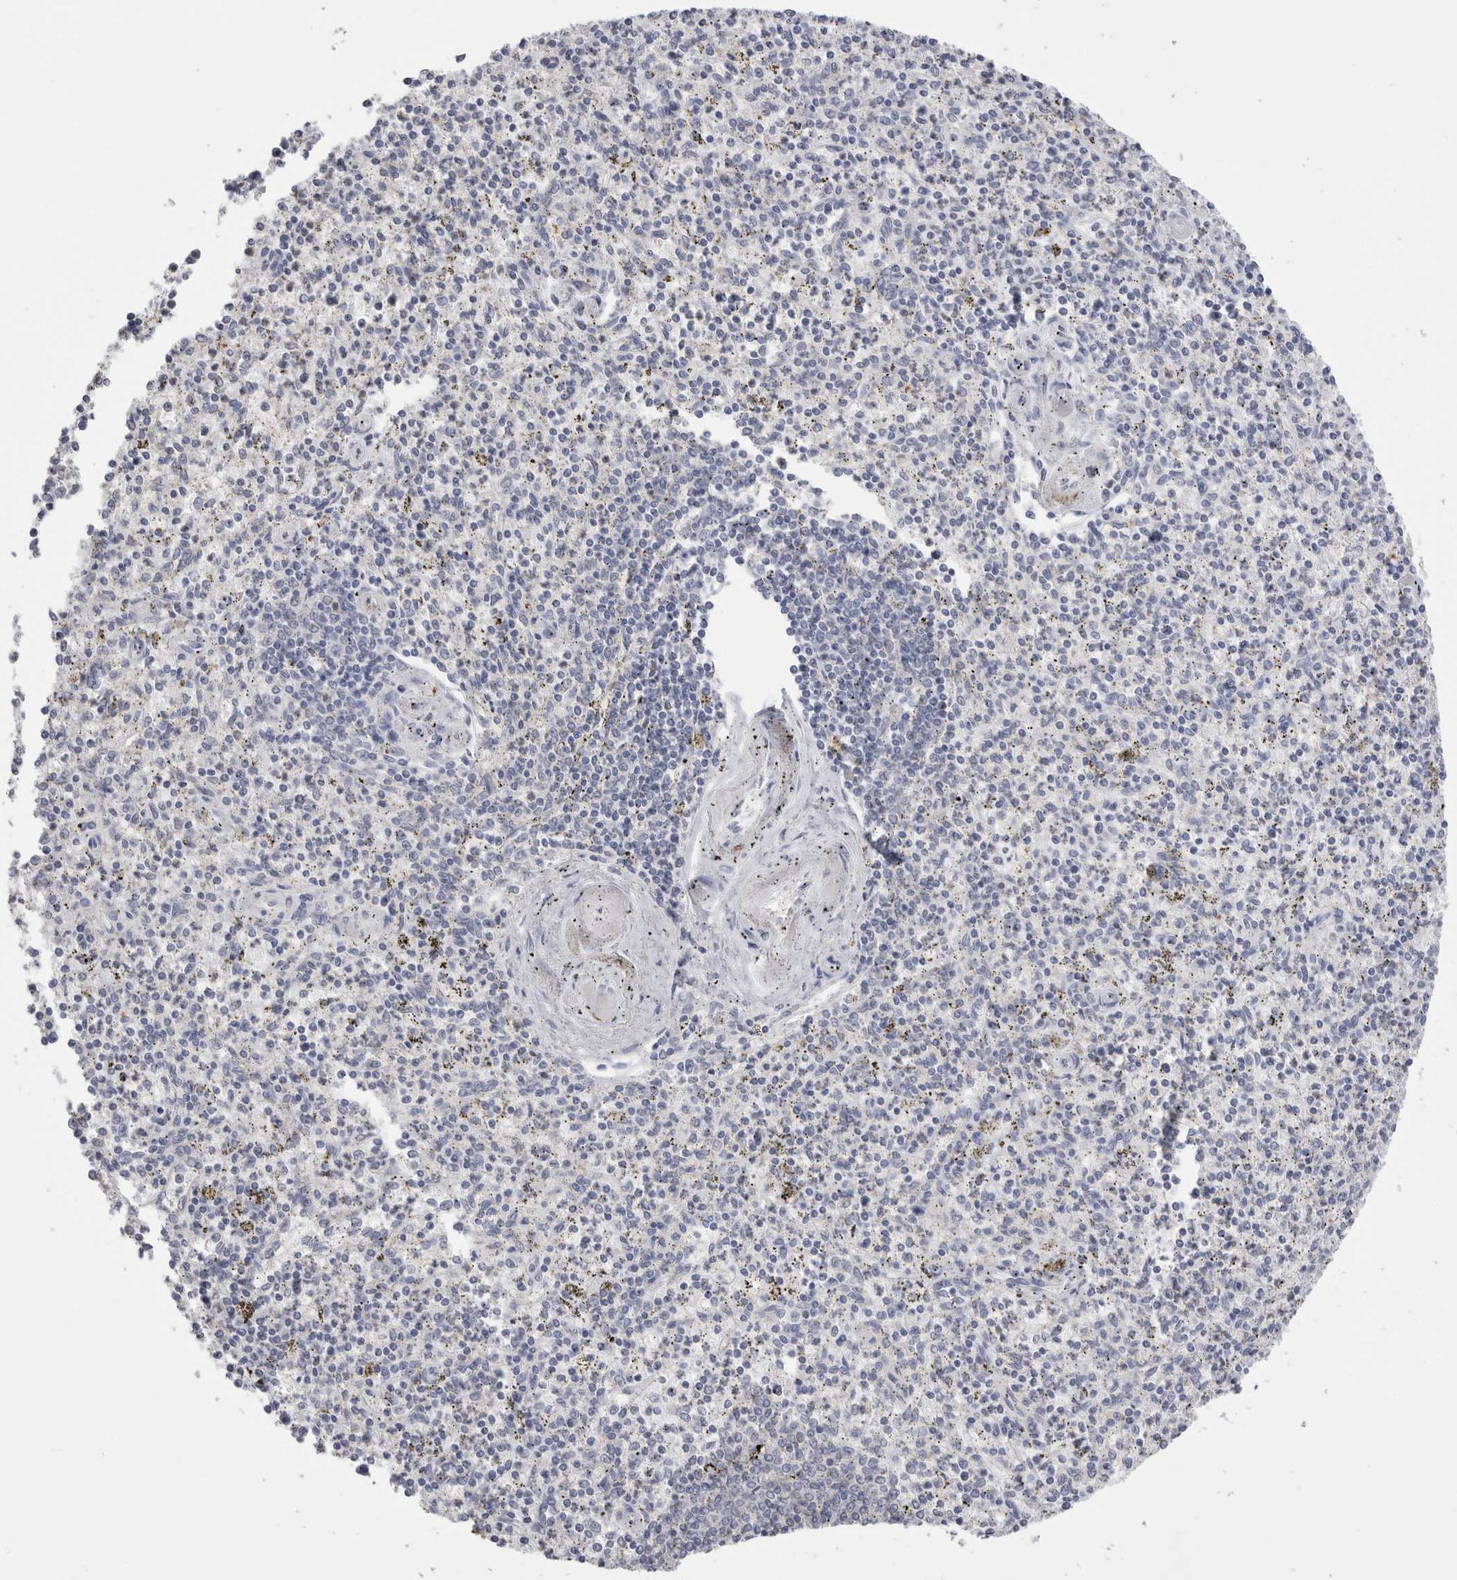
{"staining": {"intensity": "negative", "quantity": "none", "location": "none"}, "tissue": "spleen", "cell_type": "Cells in red pulp", "image_type": "normal", "snomed": [{"axis": "morphology", "description": "Normal tissue, NOS"}, {"axis": "topography", "description": "Spleen"}], "caption": "Spleen was stained to show a protein in brown. There is no significant positivity in cells in red pulp. (Brightfield microscopy of DAB immunohistochemistry (IHC) at high magnification).", "gene": "SUCNR1", "patient": {"sex": "male", "age": 72}}